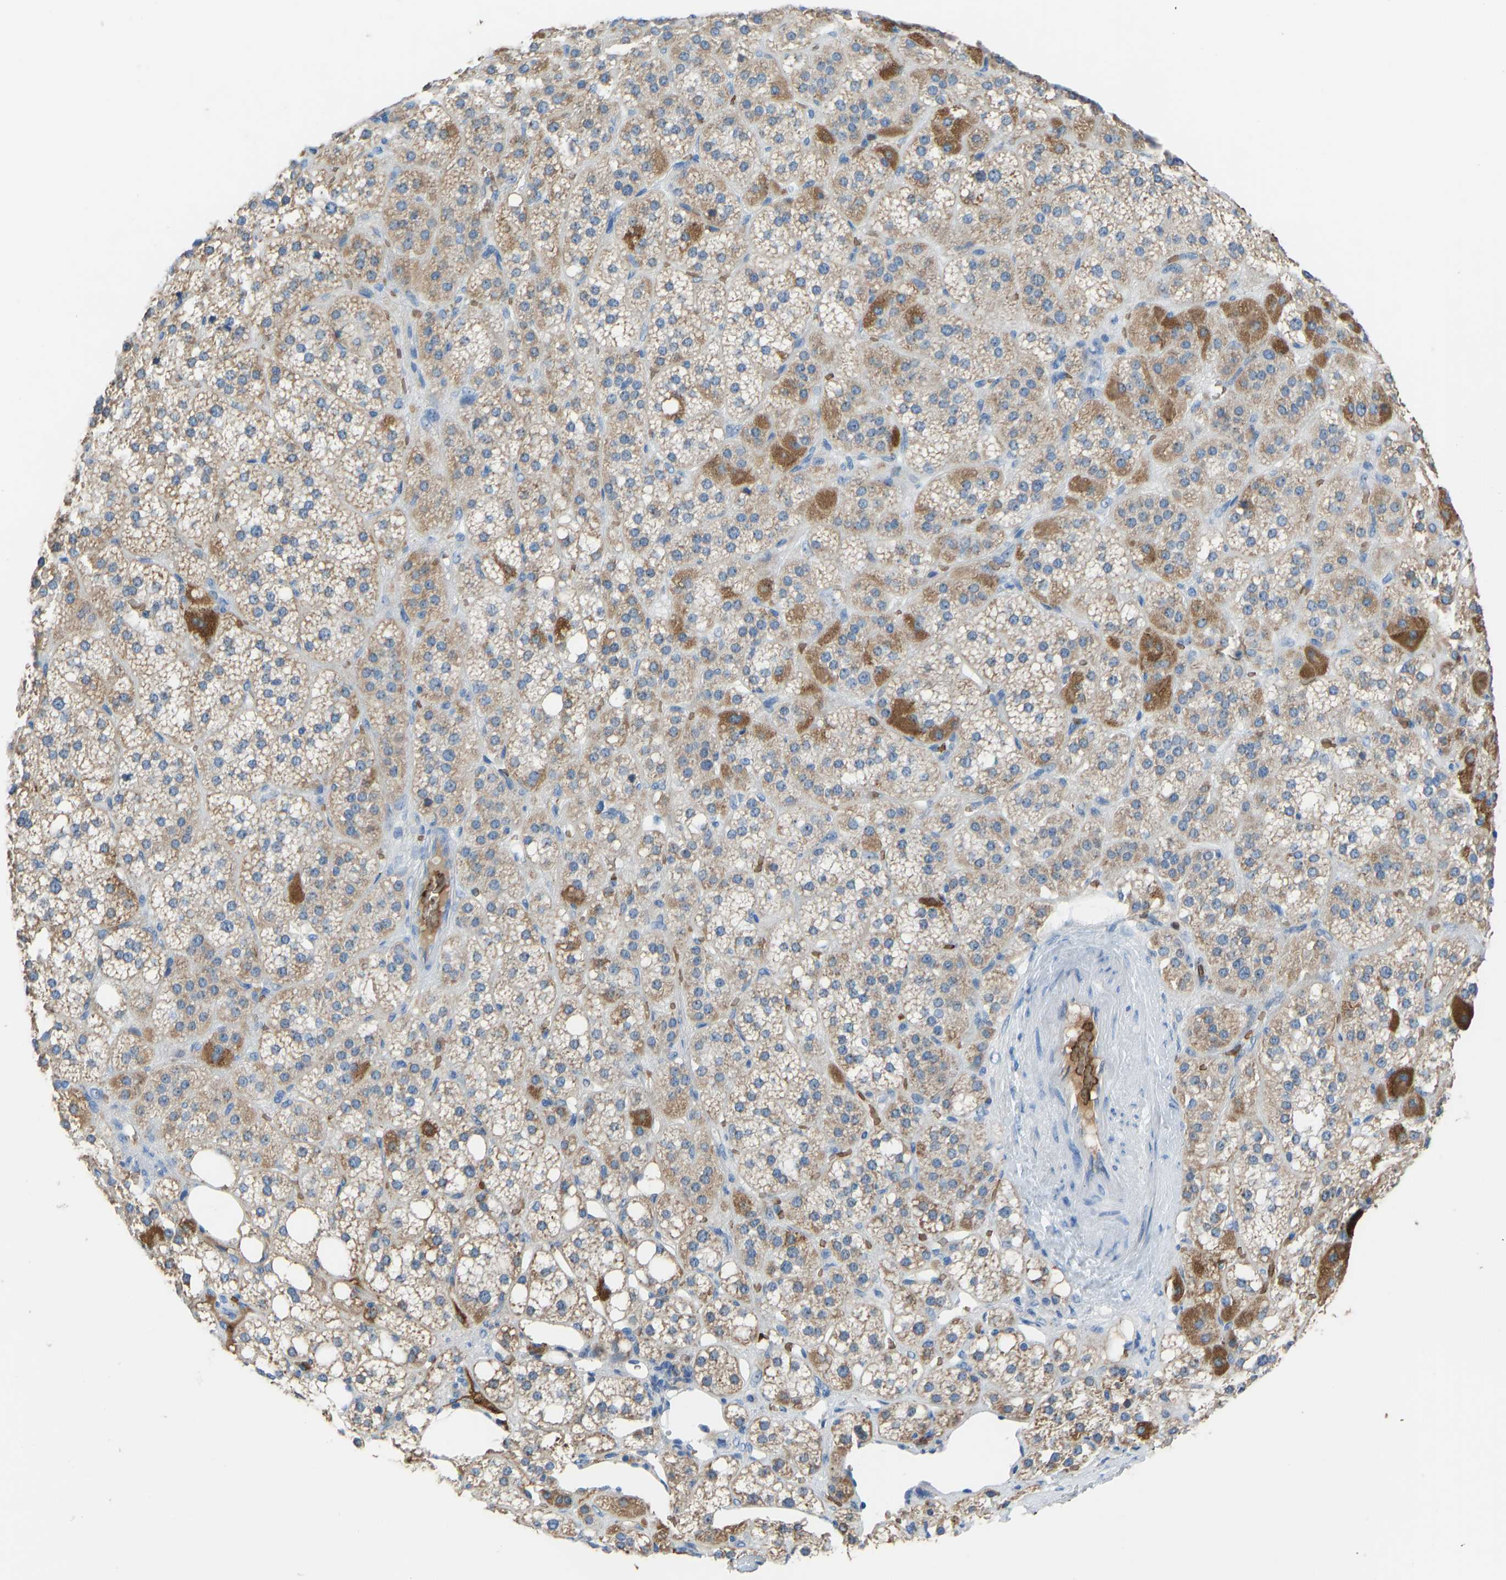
{"staining": {"intensity": "moderate", "quantity": "25%-75%", "location": "cytoplasmic/membranous"}, "tissue": "adrenal gland", "cell_type": "Glandular cells", "image_type": "normal", "snomed": [{"axis": "morphology", "description": "Normal tissue, NOS"}, {"axis": "topography", "description": "Adrenal gland"}], "caption": "Immunohistochemical staining of benign adrenal gland displays 25%-75% levels of moderate cytoplasmic/membranous protein expression in about 25%-75% of glandular cells.", "gene": "PIGS", "patient": {"sex": "female", "age": 59}}